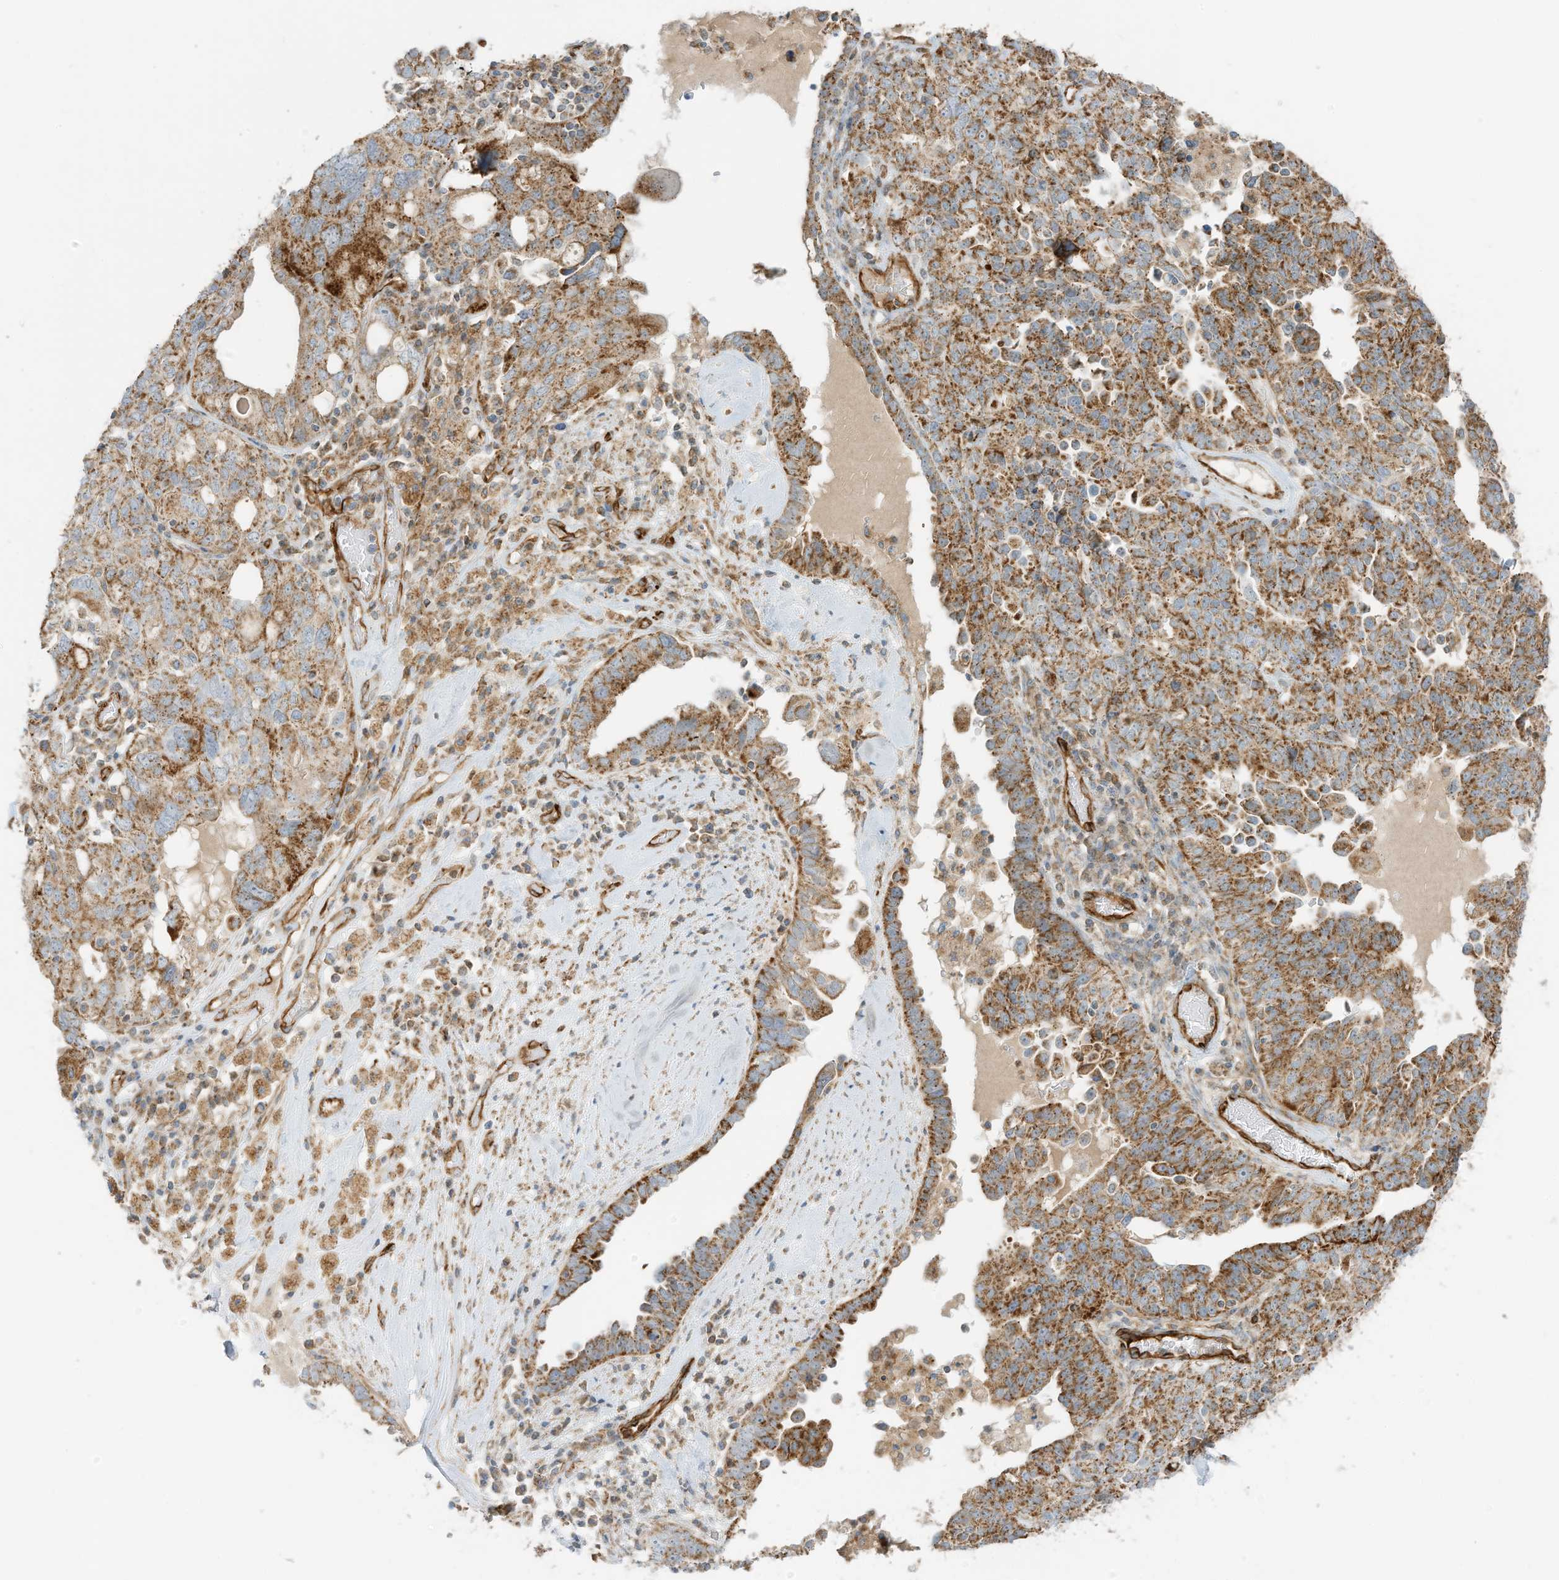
{"staining": {"intensity": "moderate", "quantity": ">75%", "location": "cytoplasmic/membranous"}, "tissue": "ovarian cancer", "cell_type": "Tumor cells", "image_type": "cancer", "snomed": [{"axis": "morphology", "description": "Carcinoma, endometroid"}, {"axis": "topography", "description": "Ovary"}], "caption": "Protein expression analysis of human ovarian cancer (endometroid carcinoma) reveals moderate cytoplasmic/membranous expression in approximately >75% of tumor cells. Nuclei are stained in blue.", "gene": "ABCB7", "patient": {"sex": "female", "age": 62}}